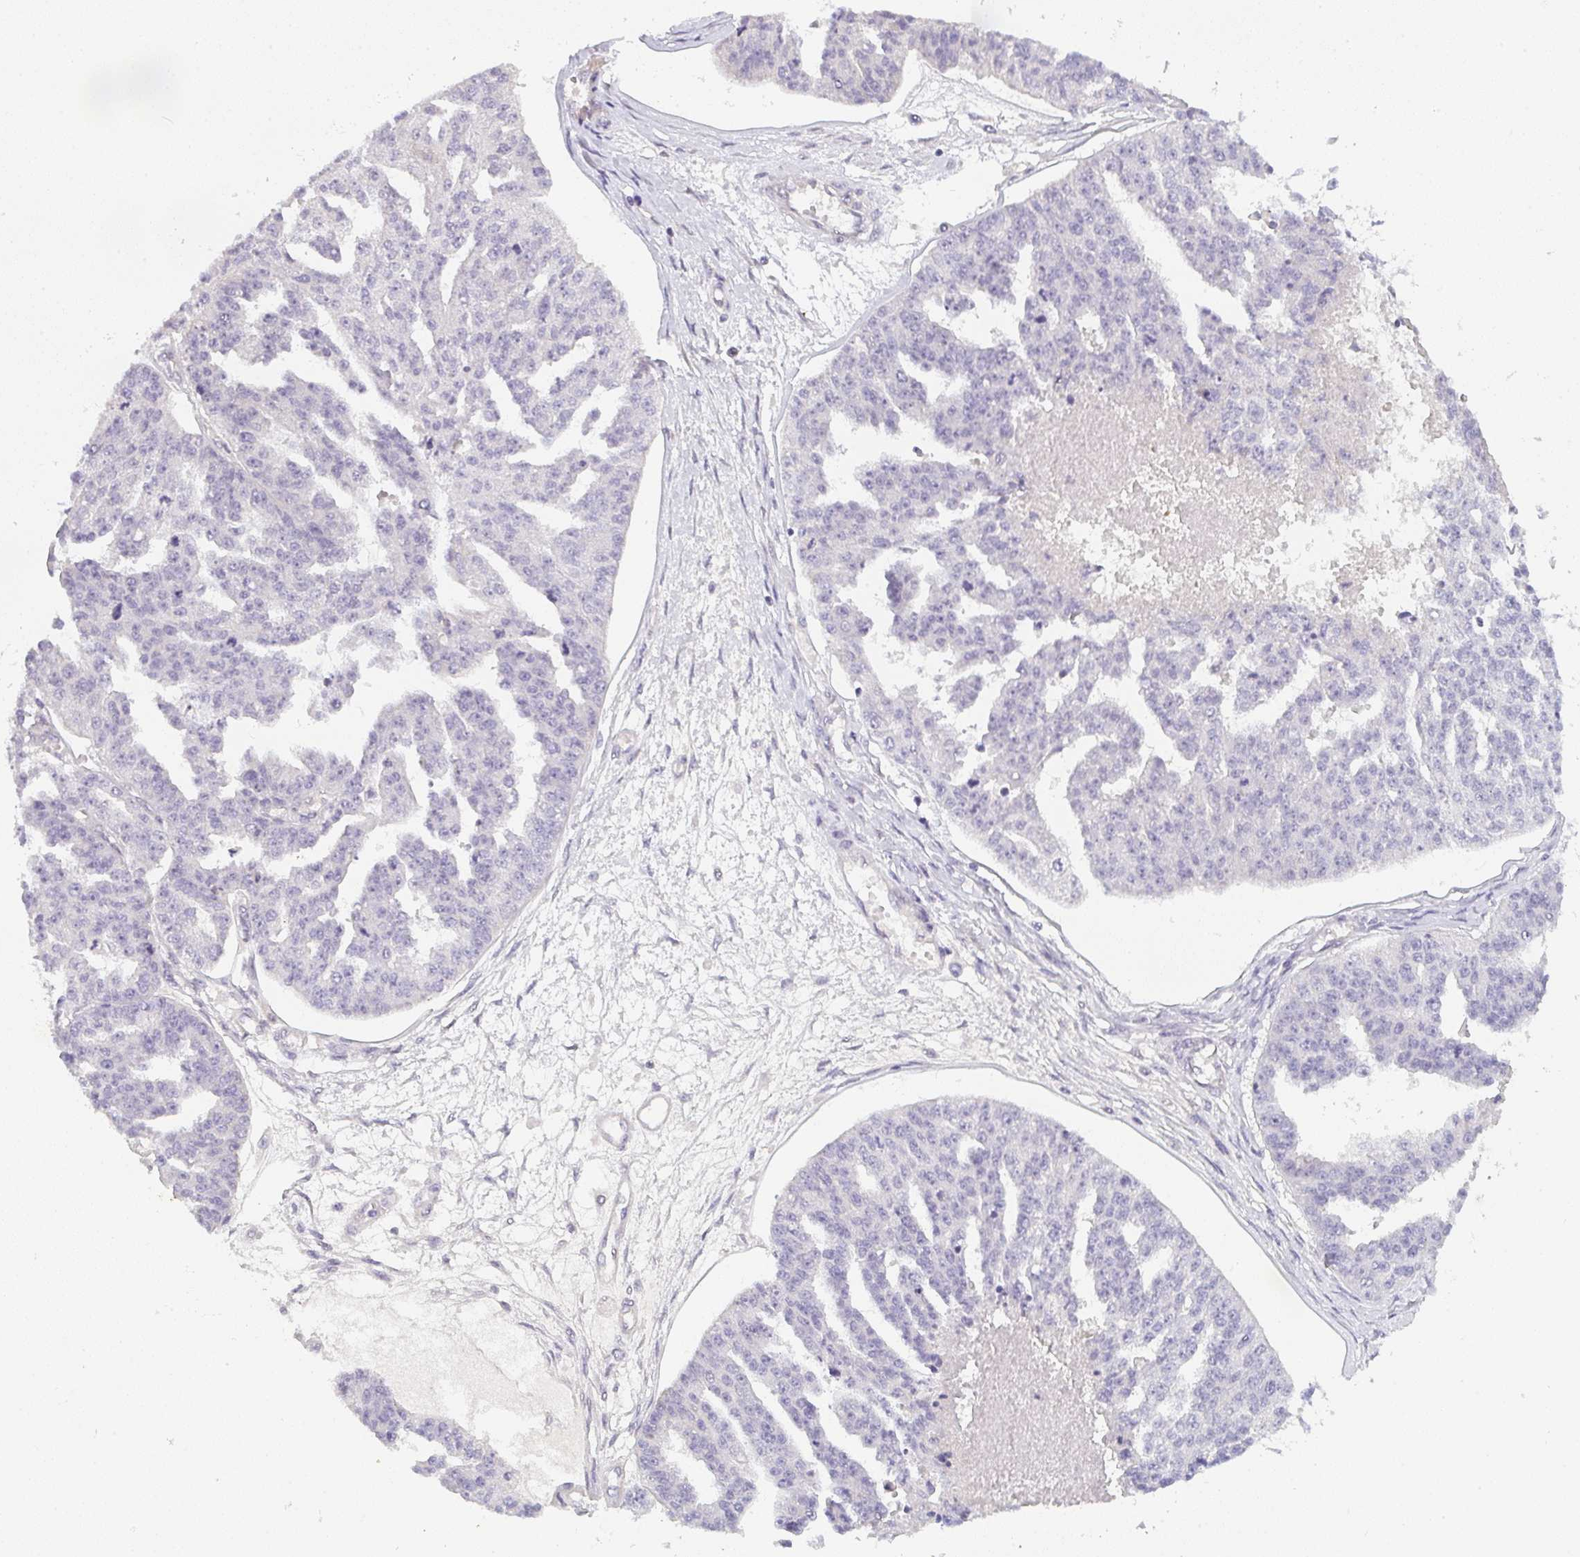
{"staining": {"intensity": "negative", "quantity": "none", "location": "none"}, "tissue": "ovarian cancer", "cell_type": "Tumor cells", "image_type": "cancer", "snomed": [{"axis": "morphology", "description": "Cystadenocarcinoma, serous, NOS"}, {"axis": "topography", "description": "Ovary"}], "caption": "This is an immunohistochemistry micrograph of human ovarian cancer. There is no positivity in tumor cells.", "gene": "TNFRSF10A", "patient": {"sex": "female", "age": 58}}